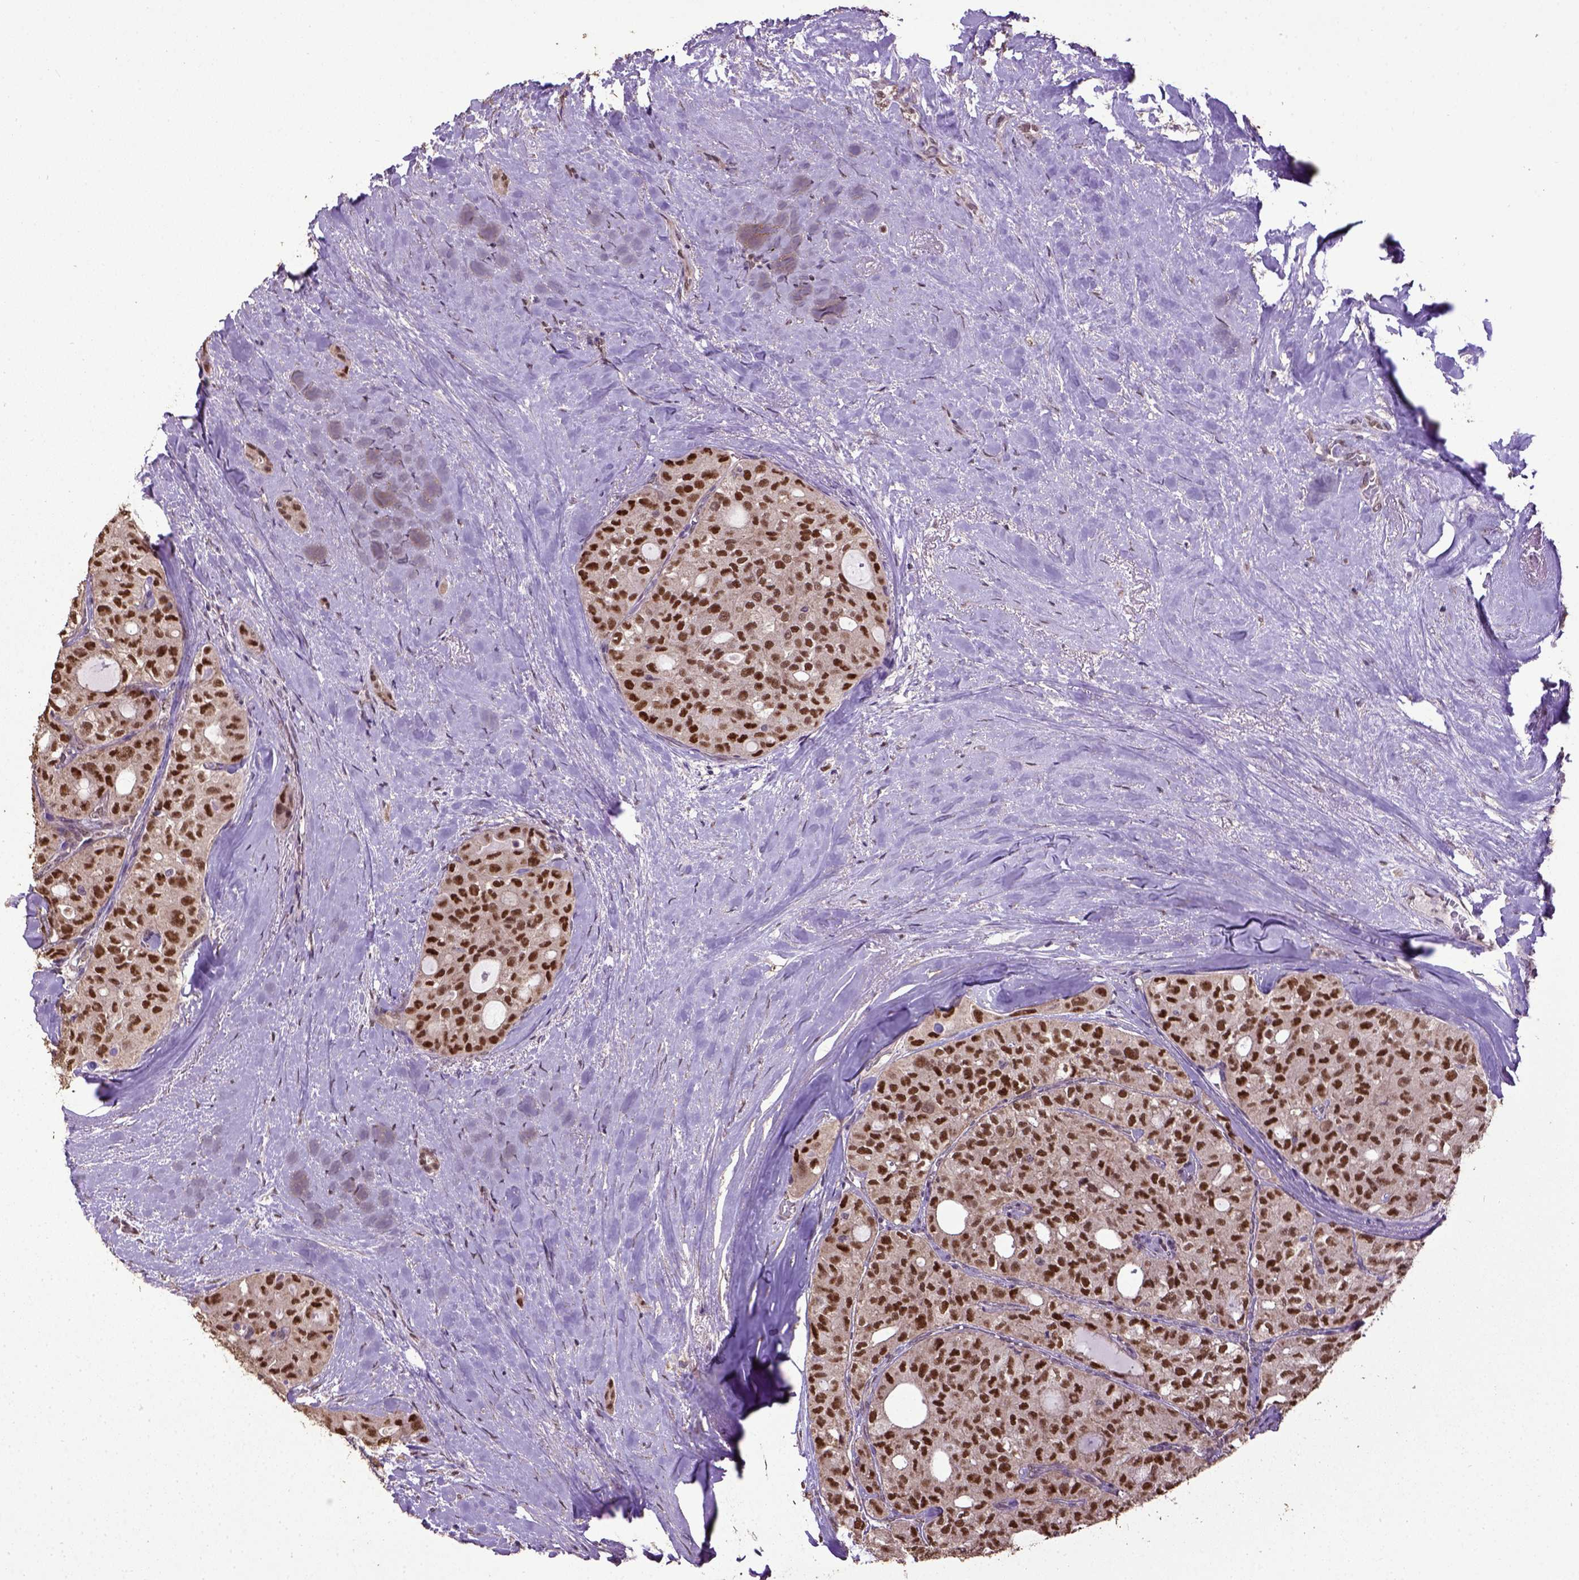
{"staining": {"intensity": "strong", "quantity": ">75%", "location": "nuclear"}, "tissue": "thyroid cancer", "cell_type": "Tumor cells", "image_type": "cancer", "snomed": [{"axis": "morphology", "description": "Follicular adenoma carcinoma, NOS"}, {"axis": "topography", "description": "Thyroid gland"}], "caption": "DAB (3,3'-diaminobenzidine) immunohistochemical staining of follicular adenoma carcinoma (thyroid) exhibits strong nuclear protein expression in approximately >75% of tumor cells.", "gene": "UBA3", "patient": {"sex": "male", "age": 75}}